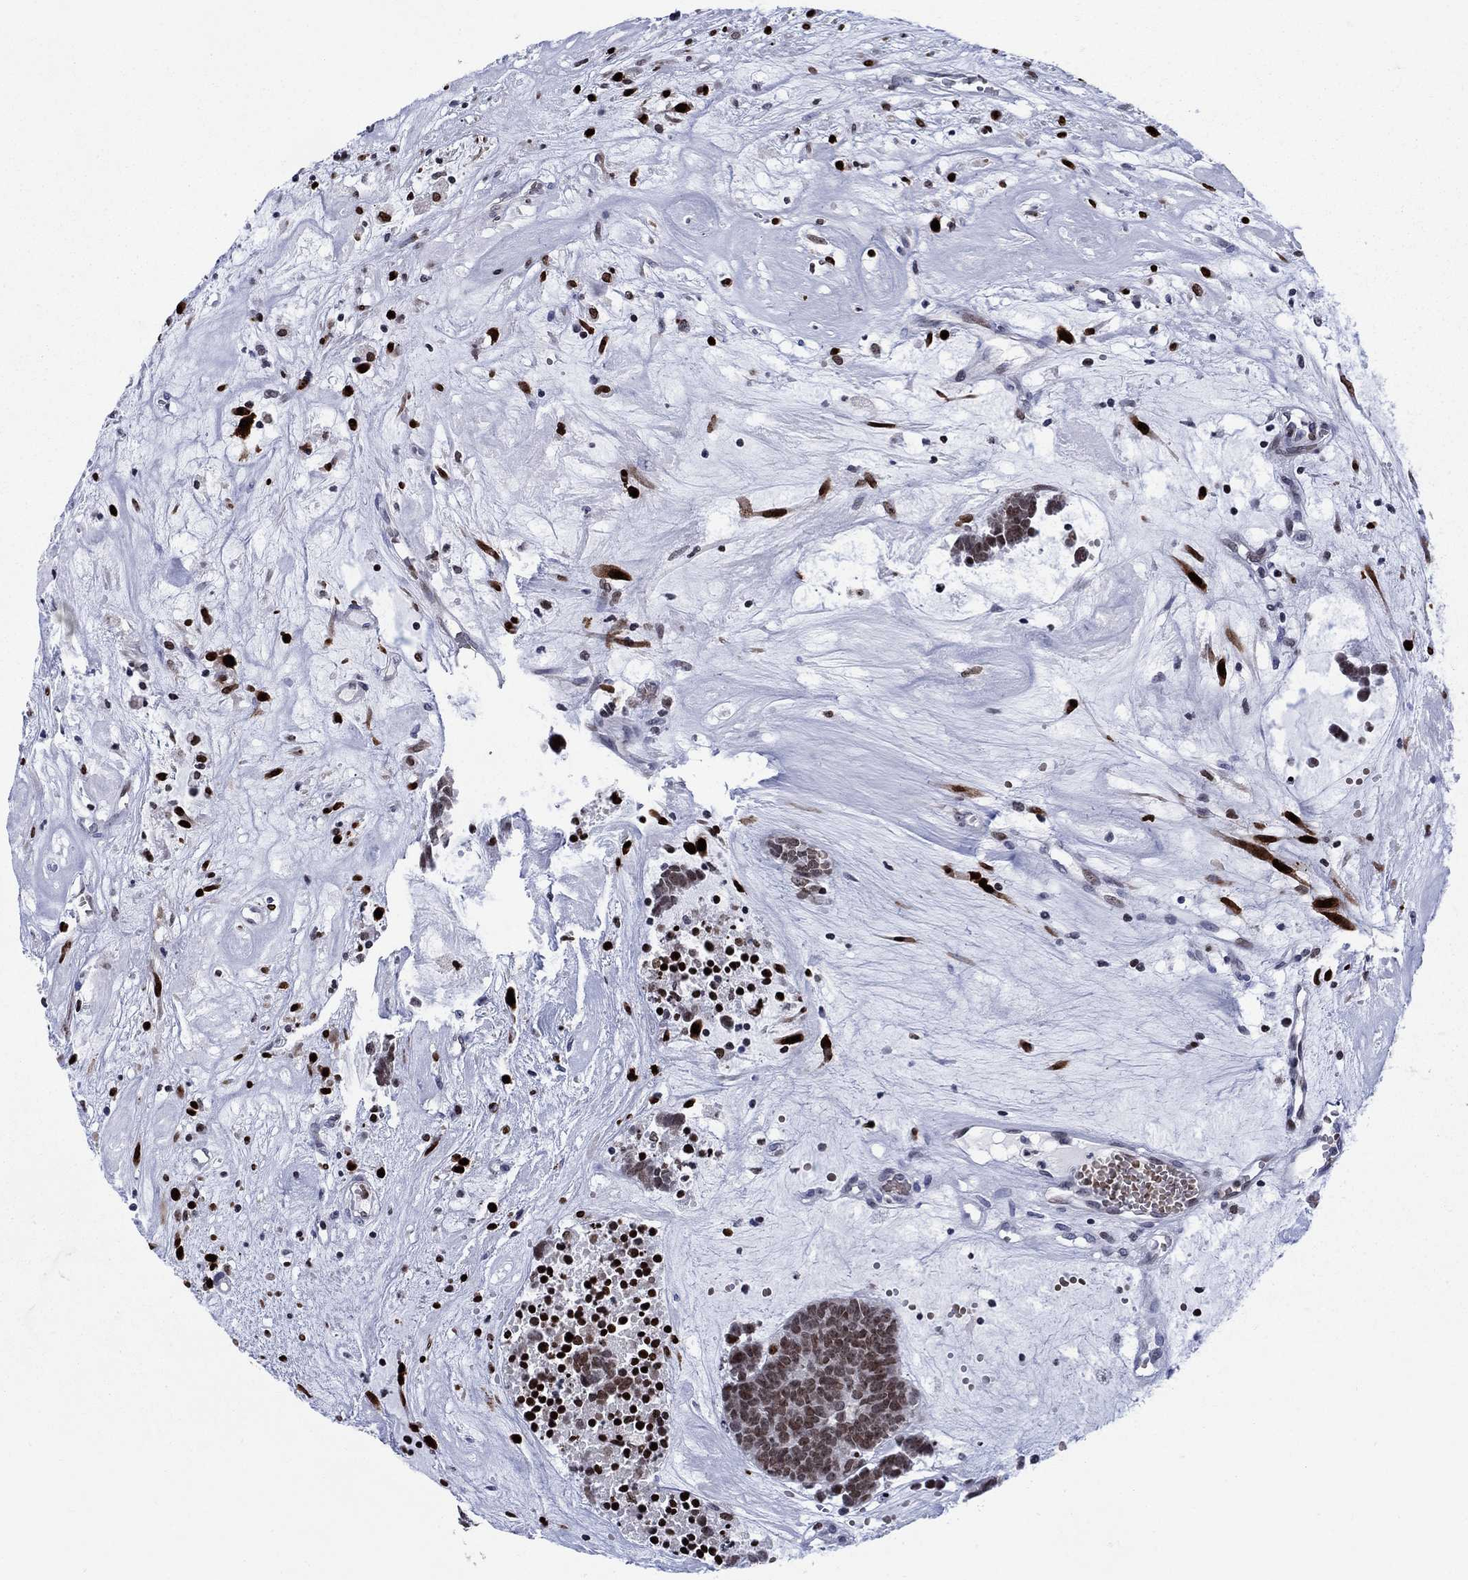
{"staining": {"intensity": "moderate", "quantity": ">75%", "location": "nuclear"}, "tissue": "head and neck cancer", "cell_type": "Tumor cells", "image_type": "cancer", "snomed": [{"axis": "morphology", "description": "Adenocarcinoma, NOS"}, {"axis": "topography", "description": "Head-Neck"}], "caption": "This photomicrograph shows immunohistochemistry staining of adenocarcinoma (head and neck), with medium moderate nuclear positivity in about >75% of tumor cells.", "gene": "HMGA1", "patient": {"sex": "female", "age": 81}}